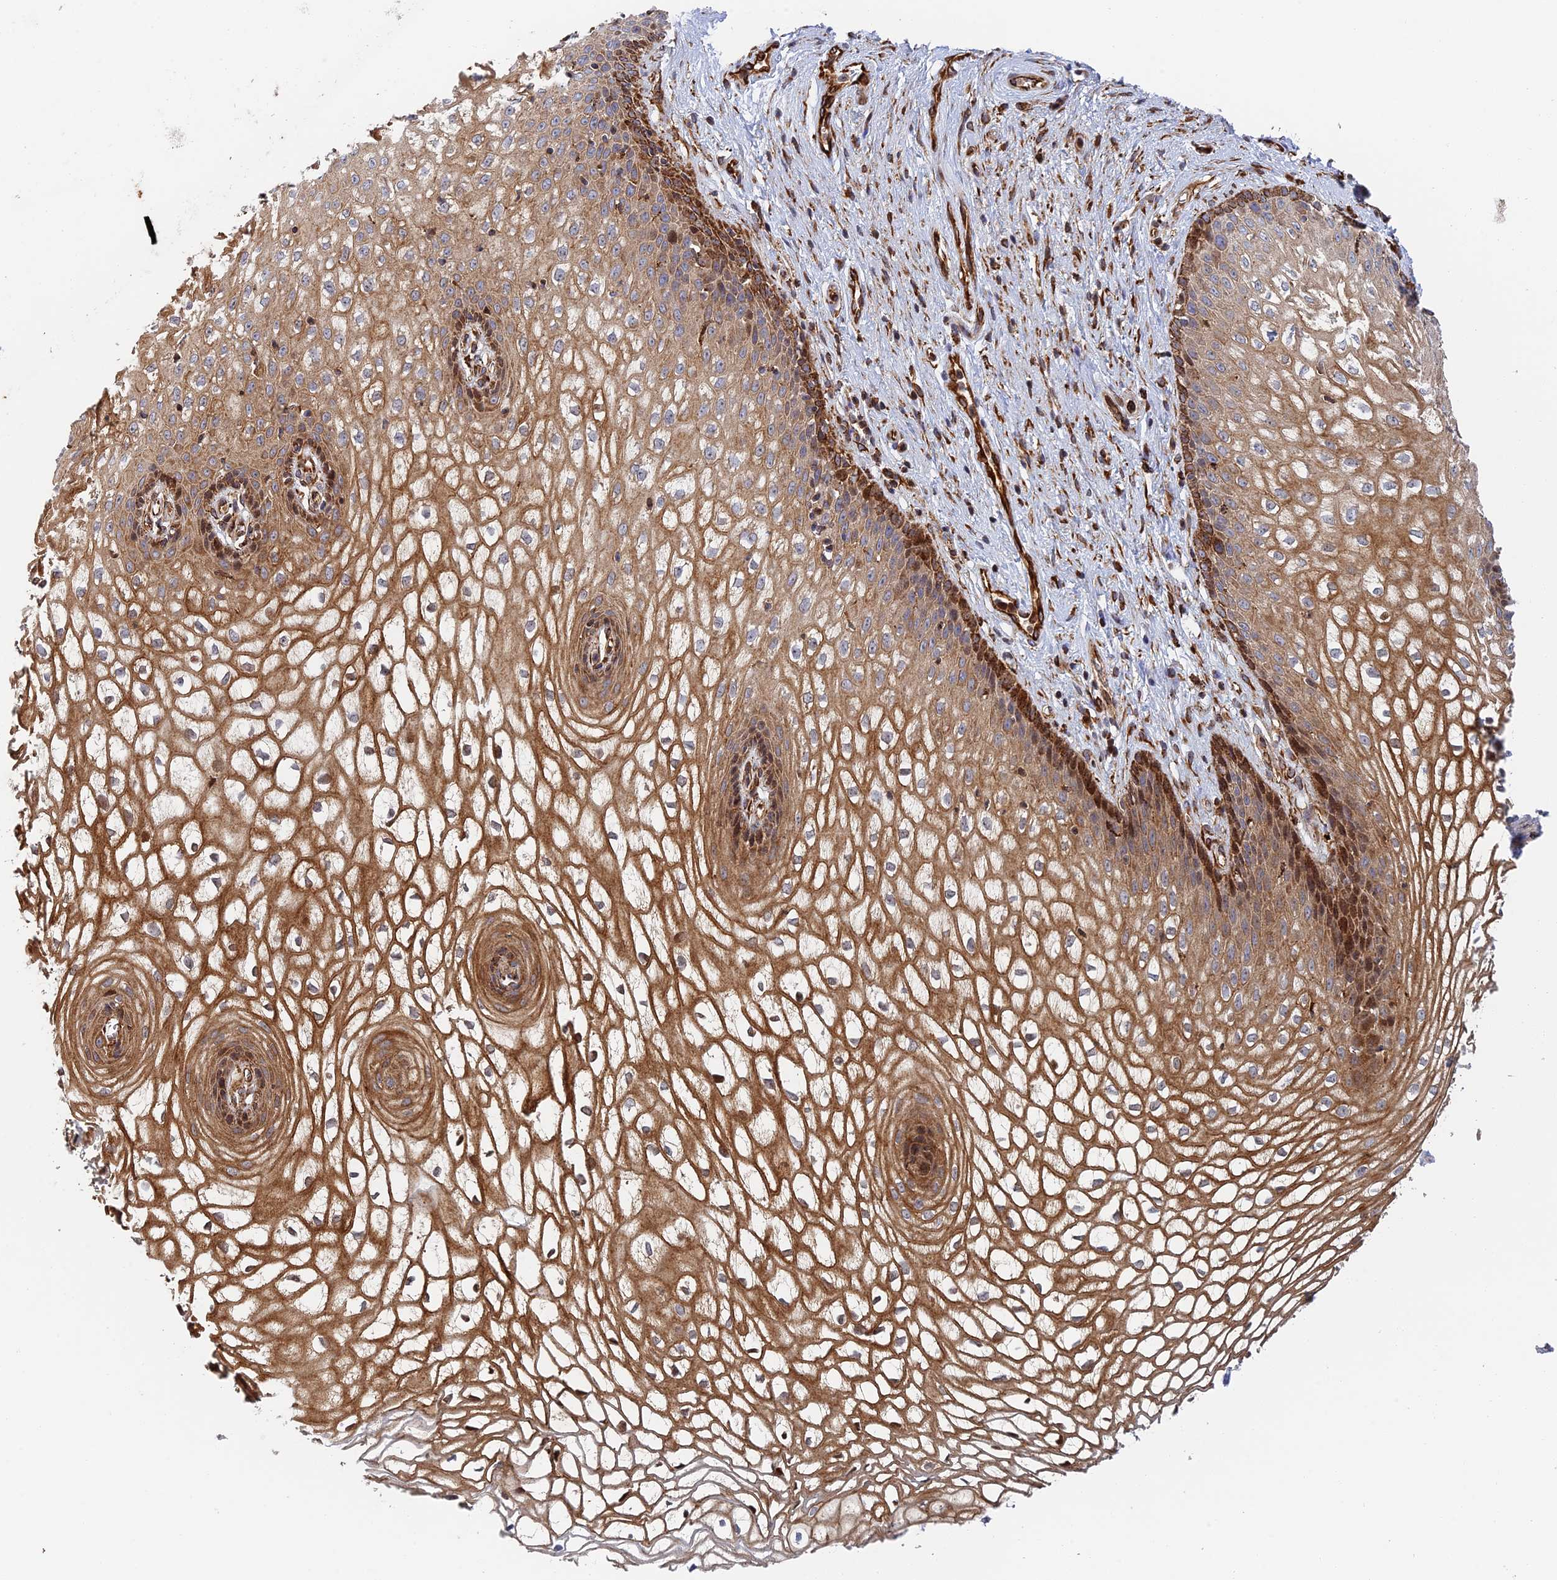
{"staining": {"intensity": "moderate", "quantity": ">75%", "location": "cytoplasmic/membranous"}, "tissue": "vagina", "cell_type": "Squamous epithelial cells", "image_type": "normal", "snomed": [{"axis": "morphology", "description": "Normal tissue, NOS"}, {"axis": "topography", "description": "Vagina"}], "caption": "A micrograph of human vagina stained for a protein shows moderate cytoplasmic/membranous brown staining in squamous epithelial cells. (DAB (3,3'-diaminobenzidine) IHC, brown staining for protein, blue staining for nuclei).", "gene": "PPP2R3C", "patient": {"sex": "female", "age": 34}}